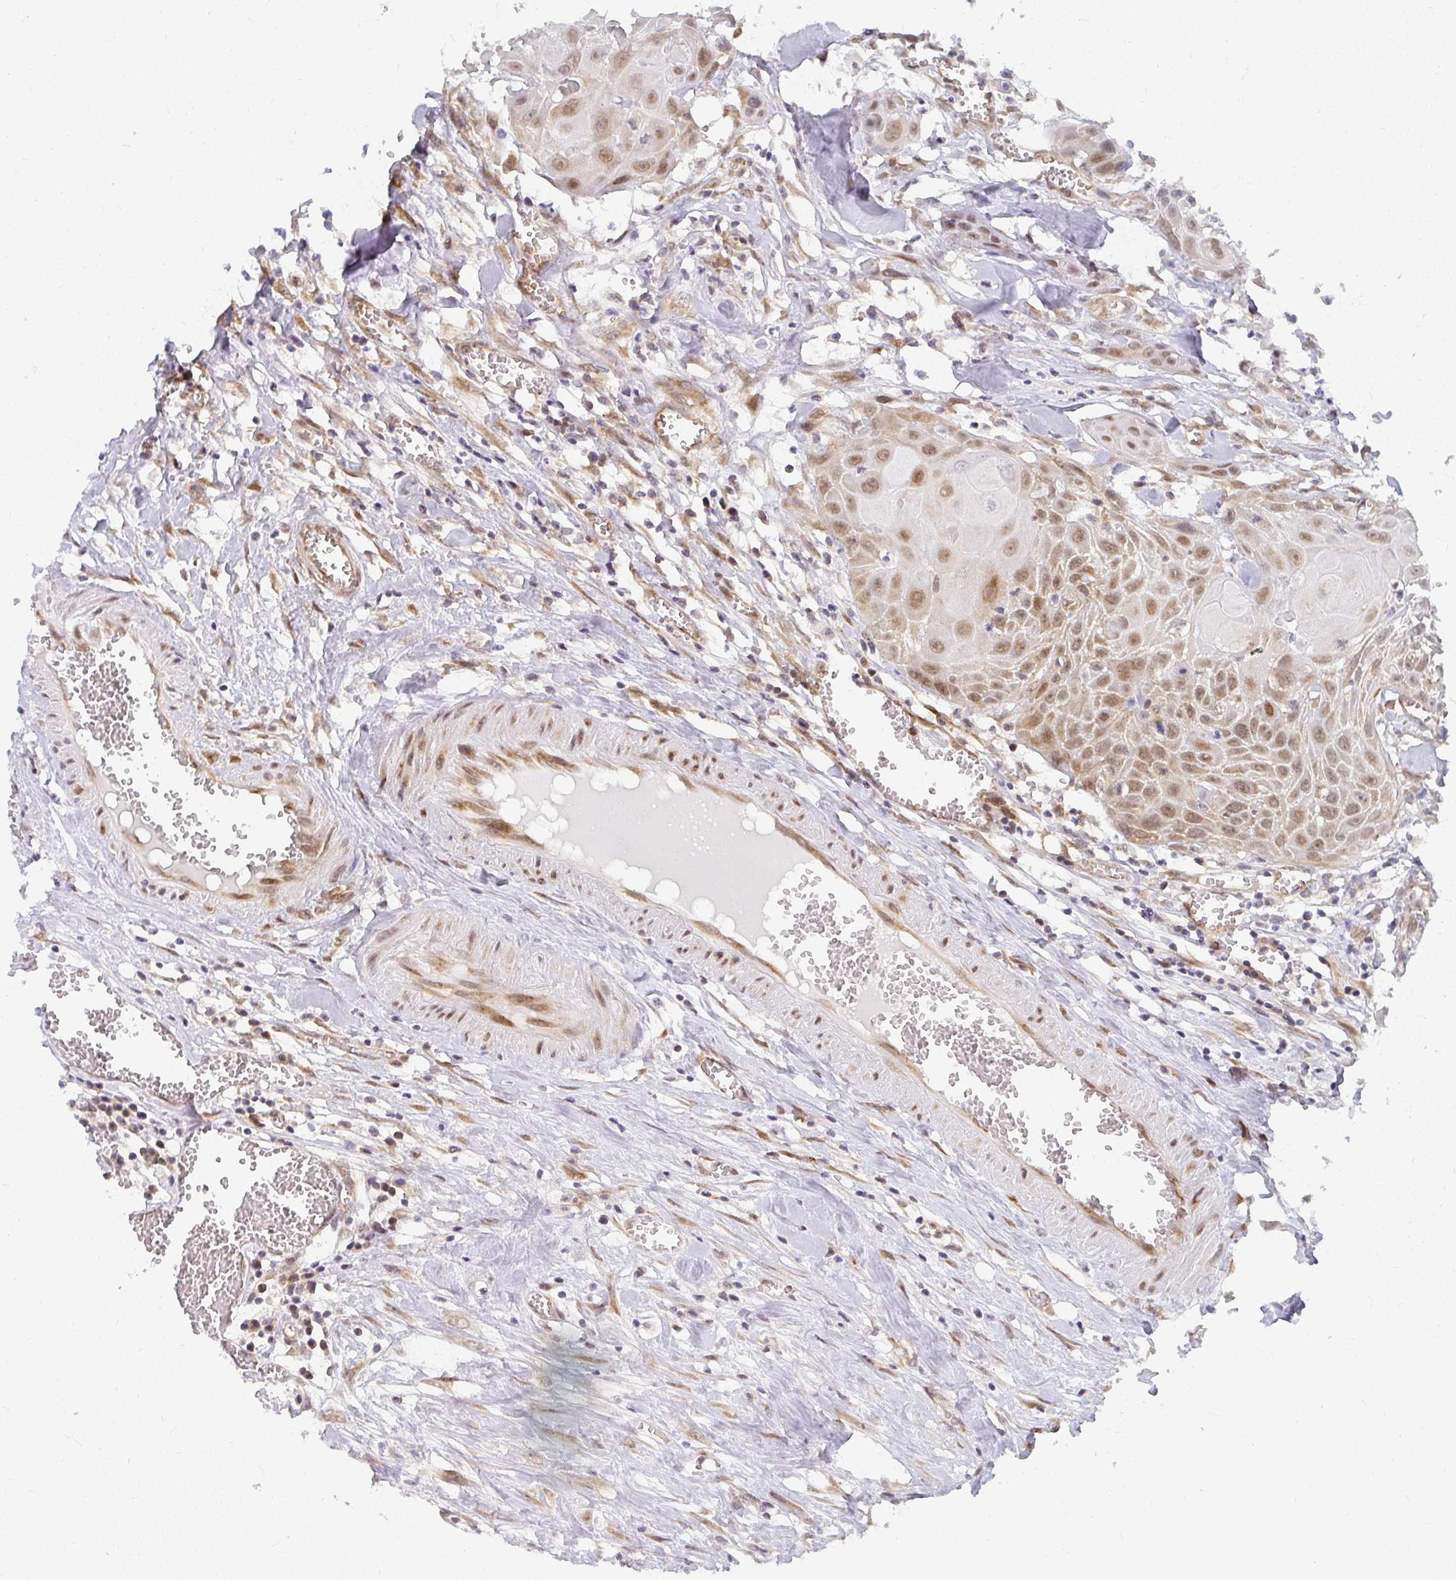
{"staining": {"intensity": "moderate", "quantity": ">75%", "location": "nuclear"}, "tissue": "head and neck cancer", "cell_type": "Tumor cells", "image_type": "cancer", "snomed": [{"axis": "morphology", "description": "Squamous cell carcinoma, NOS"}, {"axis": "topography", "description": "Lymph node"}, {"axis": "topography", "description": "Salivary gland"}, {"axis": "topography", "description": "Head-Neck"}], "caption": "Immunohistochemical staining of human head and neck cancer (squamous cell carcinoma) exhibits medium levels of moderate nuclear staining in about >75% of tumor cells.", "gene": "SYNCRIP", "patient": {"sex": "female", "age": 74}}